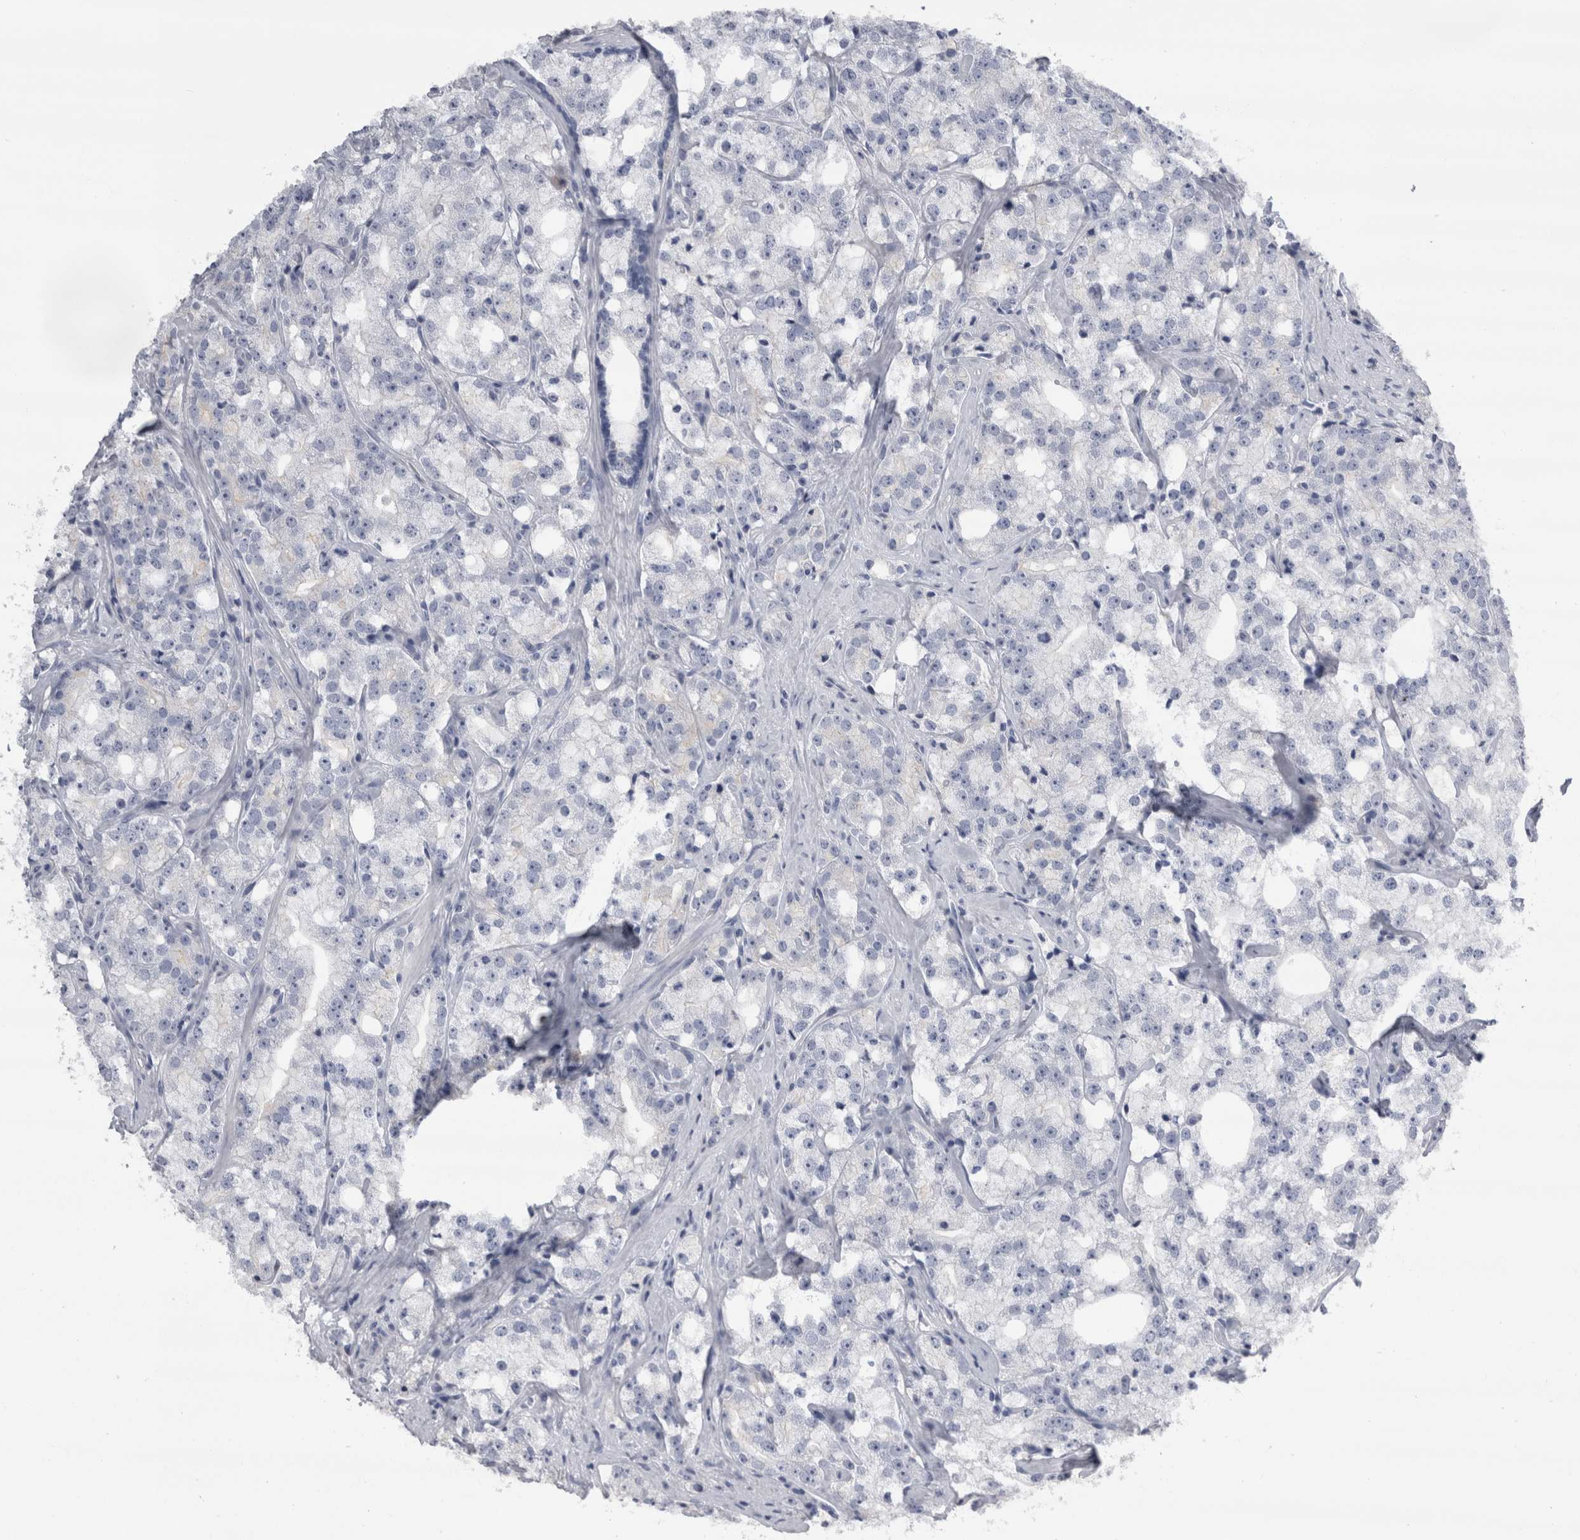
{"staining": {"intensity": "negative", "quantity": "none", "location": "none"}, "tissue": "prostate cancer", "cell_type": "Tumor cells", "image_type": "cancer", "snomed": [{"axis": "morphology", "description": "Adenocarcinoma, High grade"}, {"axis": "topography", "description": "Prostate"}], "caption": "IHC of human prostate cancer (adenocarcinoma (high-grade)) reveals no expression in tumor cells.", "gene": "REG1A", "patient": {"sex": "male", "age": 64}}